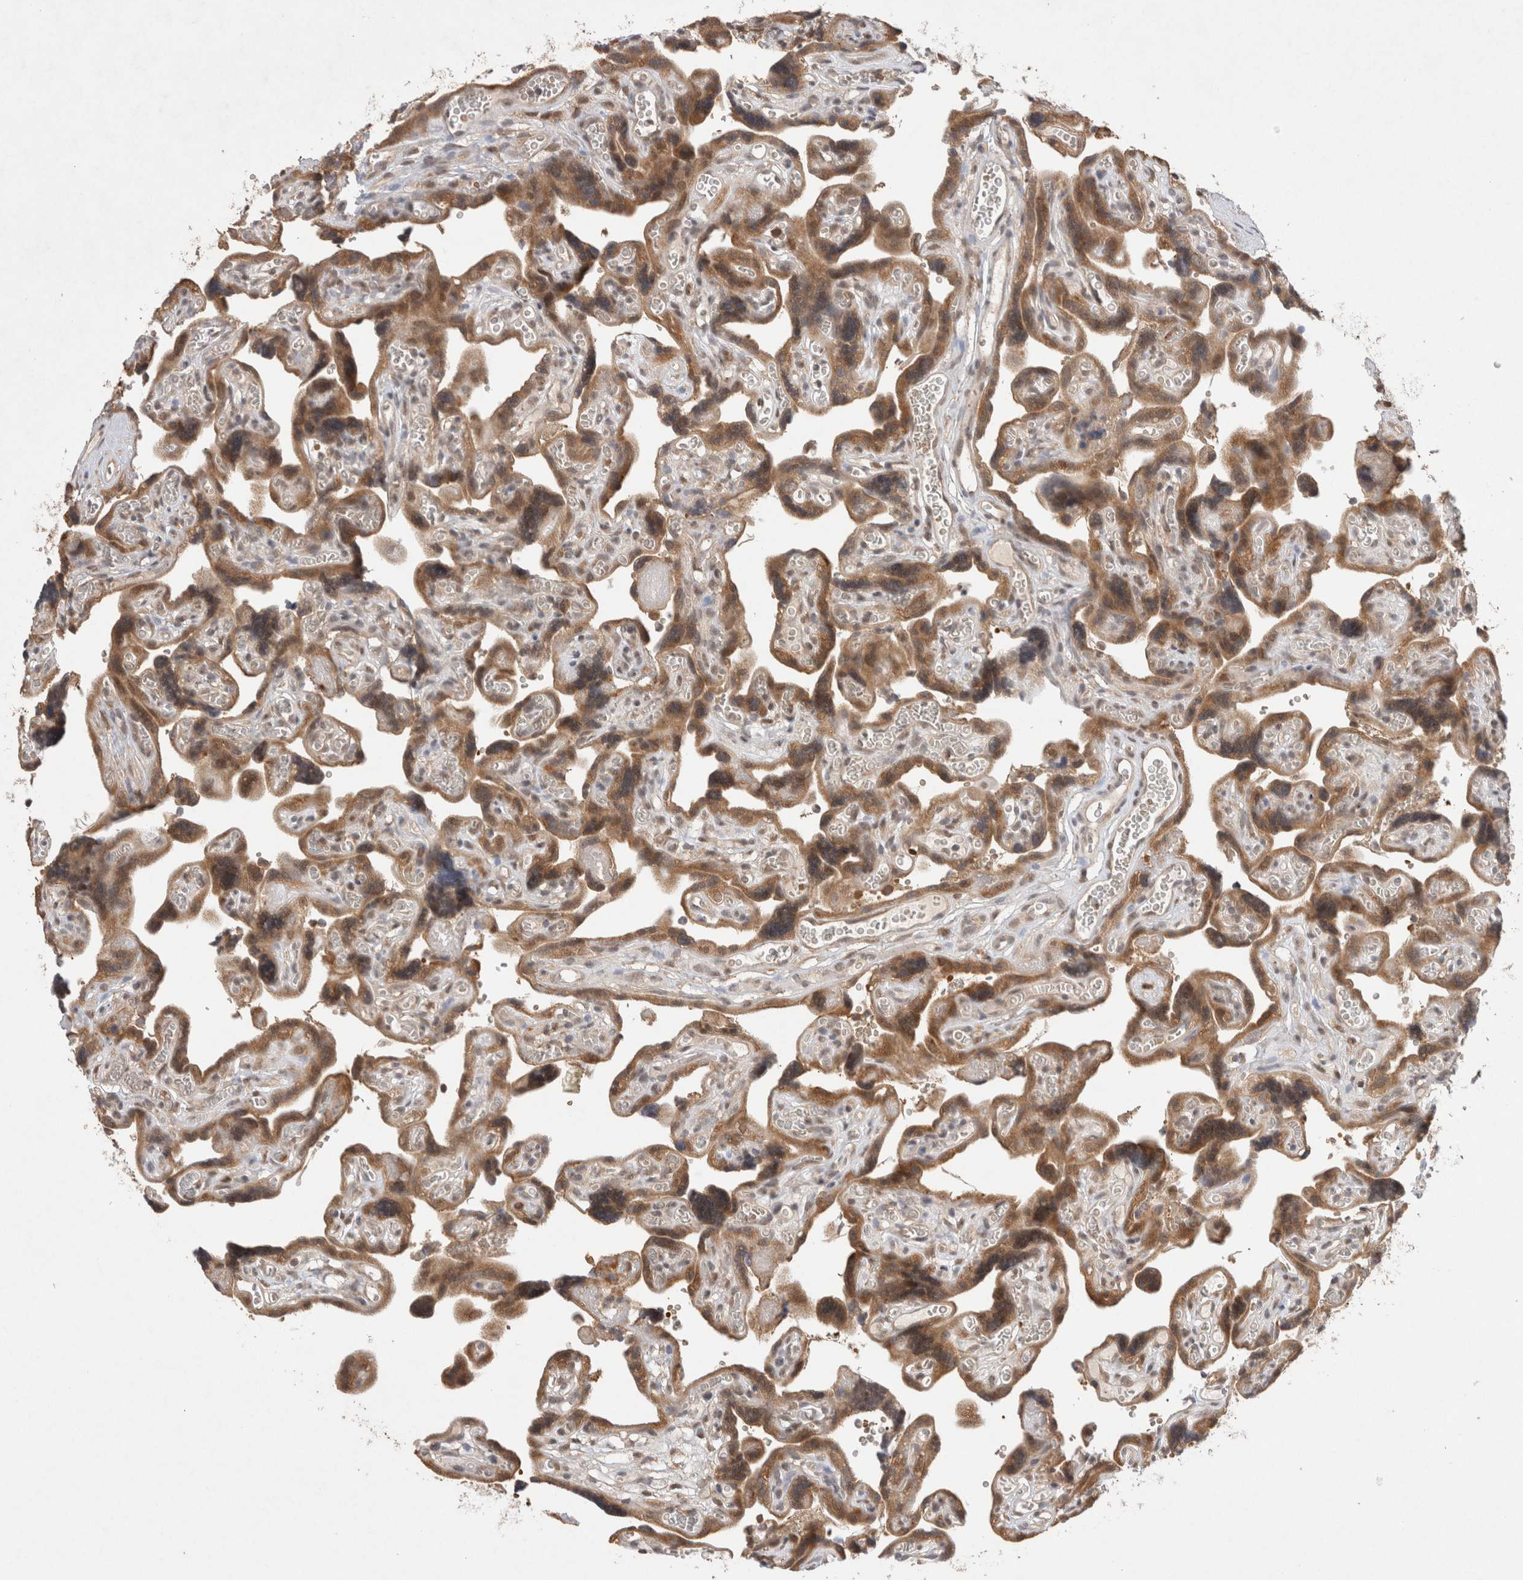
{"staining": {"intensity": "strong", "quantity": ">75%", "location": "cytoplasmic/membranous"}, "tissue": "placenta", "cell_type": "Trophoblastic cells", "image_type": "normal", "snomed": [{"axis": "morphology", "description": "Normal tissue, NOS"}, {"axis": "topography", "description": "Placenta"}], "caption": "Immunohistochemical staining of benign placenta displays high levels of strong cytoplasmic/membranous positivity in approximately >75% of trophoblastic cells. The staining was performed using DAB to visualize the protein expression in brown, while the nuclei were stained in blue with hematoxylin (Magnification: 20x).", "gene": "EIF3E", "patient": {"sex": "female", "age": 30}}